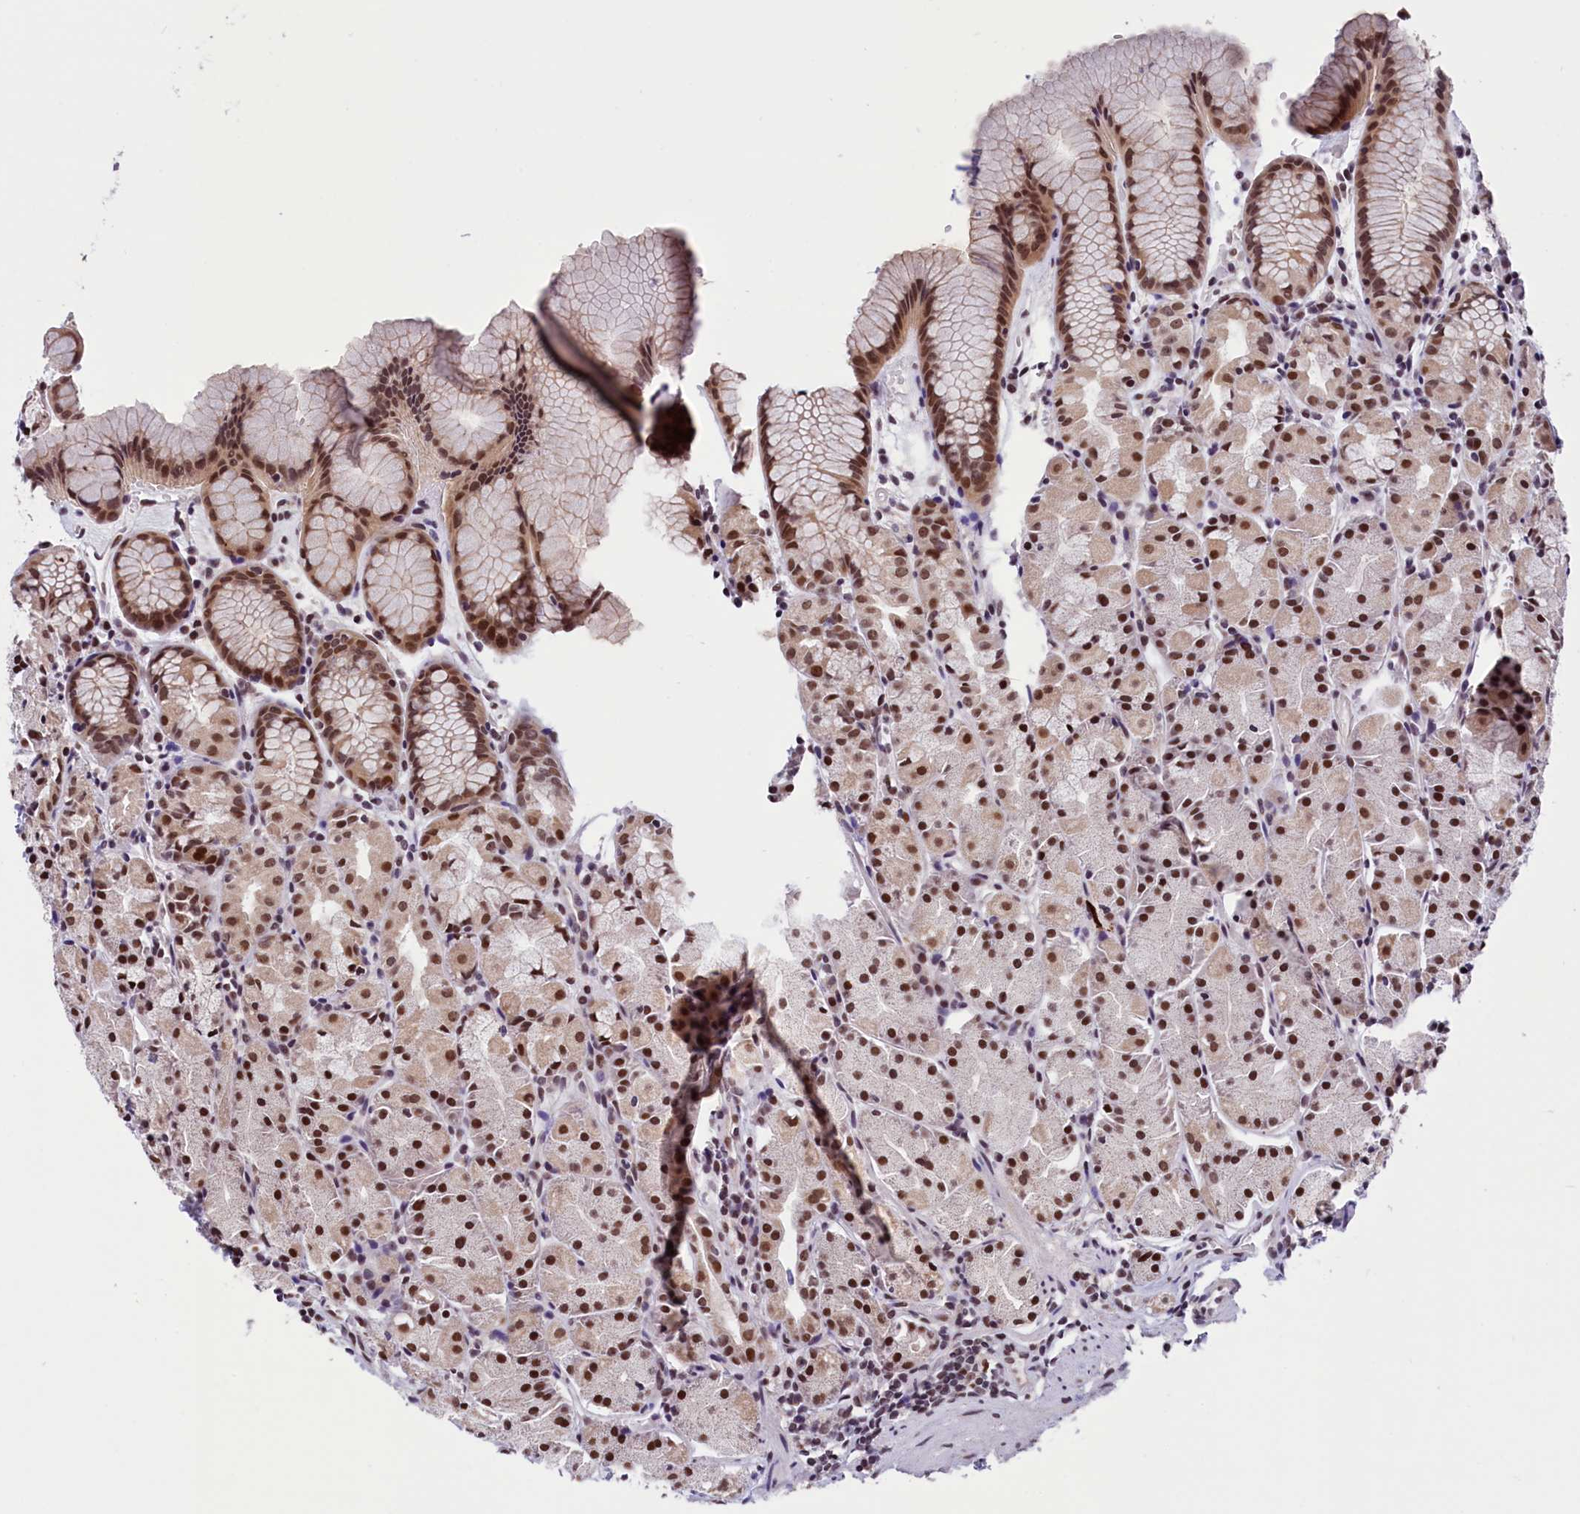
{"staining": {"intensity": "strong", "quantity": ">75%", "location": "nuclear"}, "tissue": "stomach", "cell_type": "Glandular cells", "image_type": "normal", "snomed": [{"axis": "morphology", "description": "Normal tissue, NOS"}, {"axis": "topography", "description": "Stomach, upper"}], "caption": "Brown immunohistochemical staining in benign stomach demonstrates strong nuclear positivity in about >75% of glandular cells.", "gene": "CDYL2", "patient": {"sex": "male", "age": 47}}